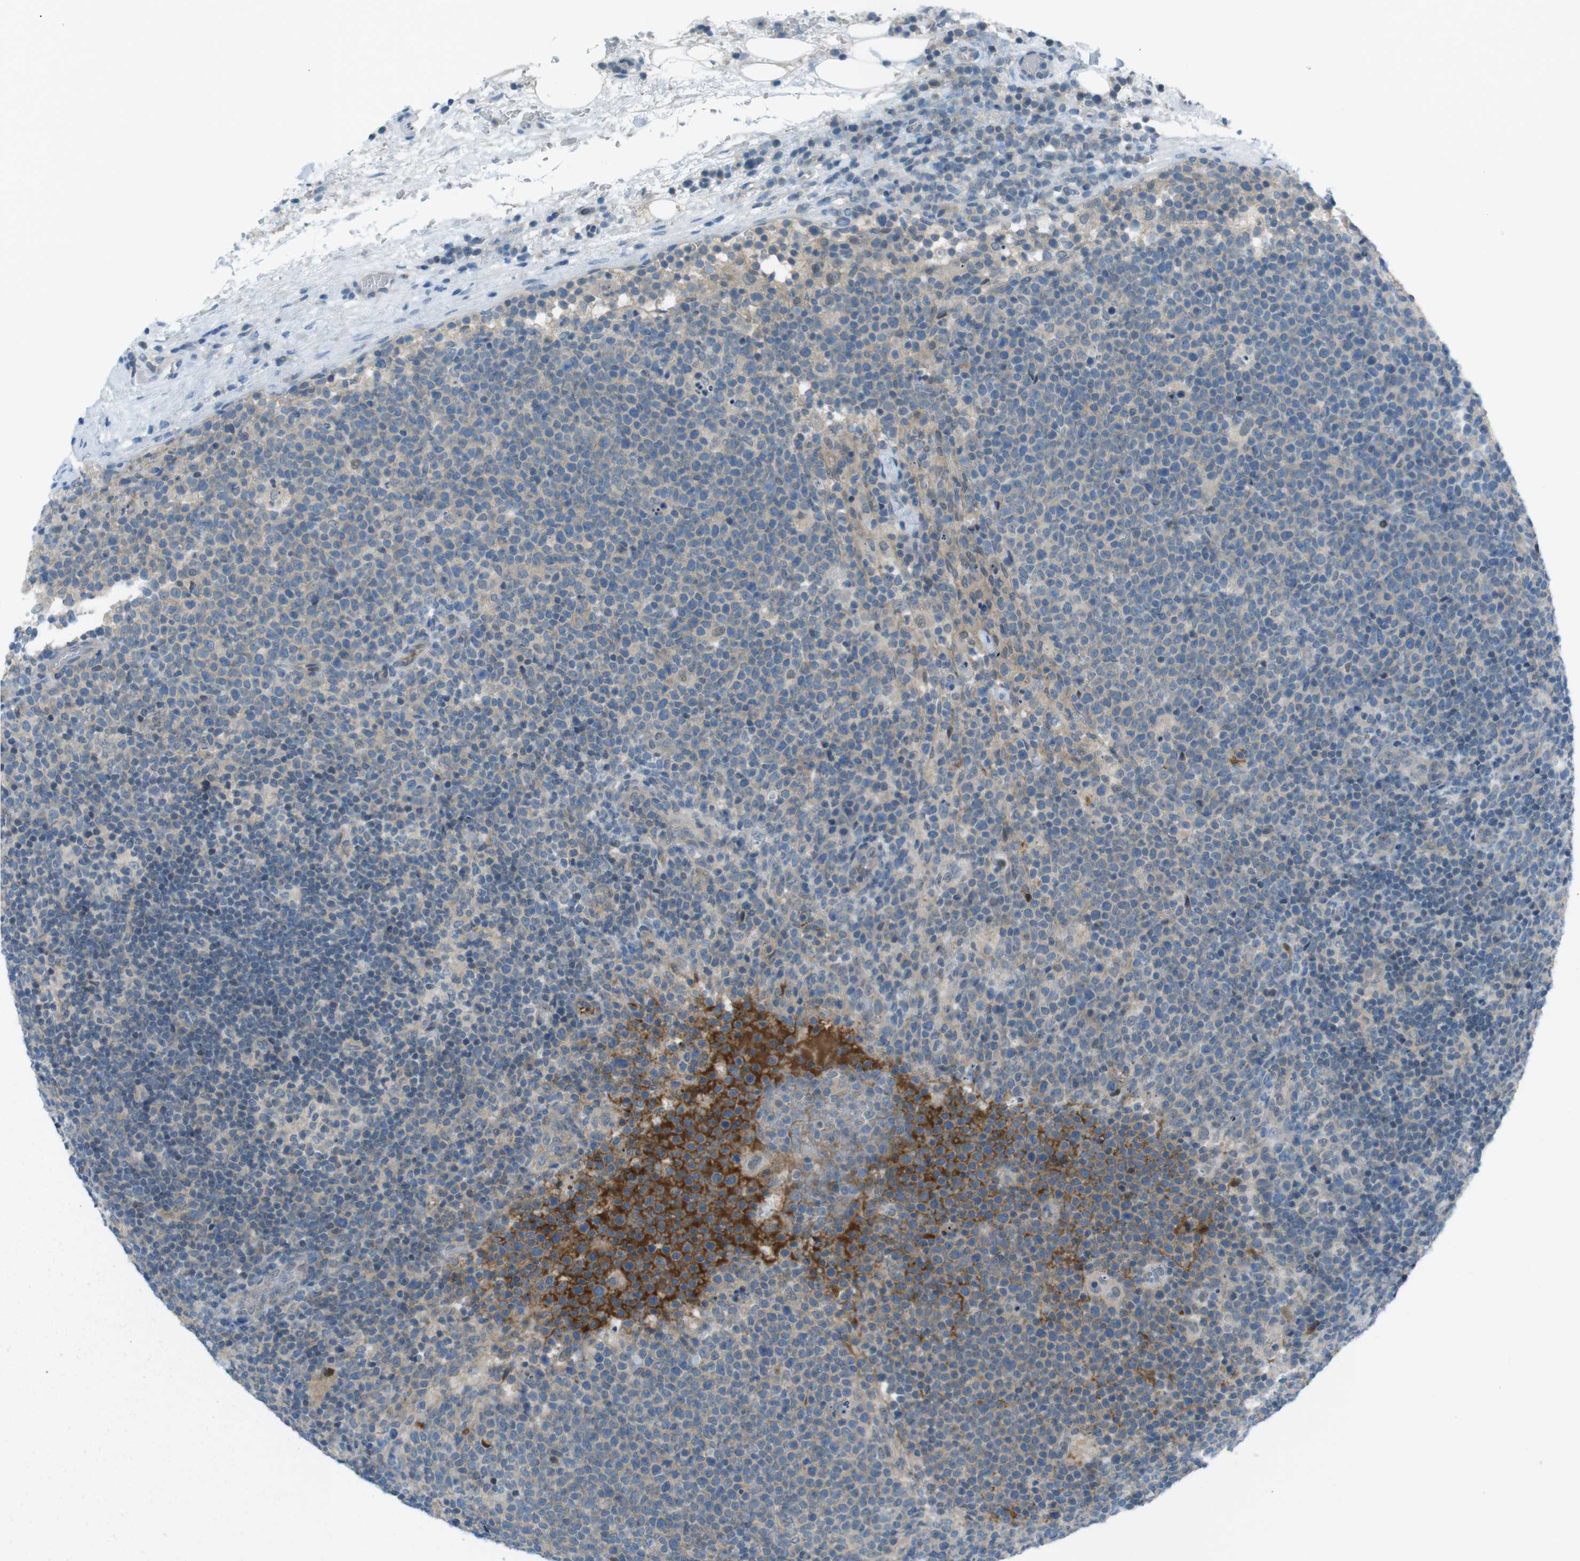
{"staining": {"intensity": "weak", "quantity": "<25%", "location": "cytoplasmic/membranous"}, "tissue": "lymphoma", "cell_type": "Tumor cells", "image_type": "cancer", "snomed": [{"axis": "morphology", "description": "Malignant lymphoma, non-Hodgkin's type, High grade"}, {"axis": "topography", "description": "Lymph node"}], "caption": "Human malignant lymphoma, non-Hodgkin's type (high-grade) stained for a protein using immunohistochemistry exhibits no expression in tumor cells.", "gene": "ZDHHC20", "patient": {"sex": "male", "age": 61}}